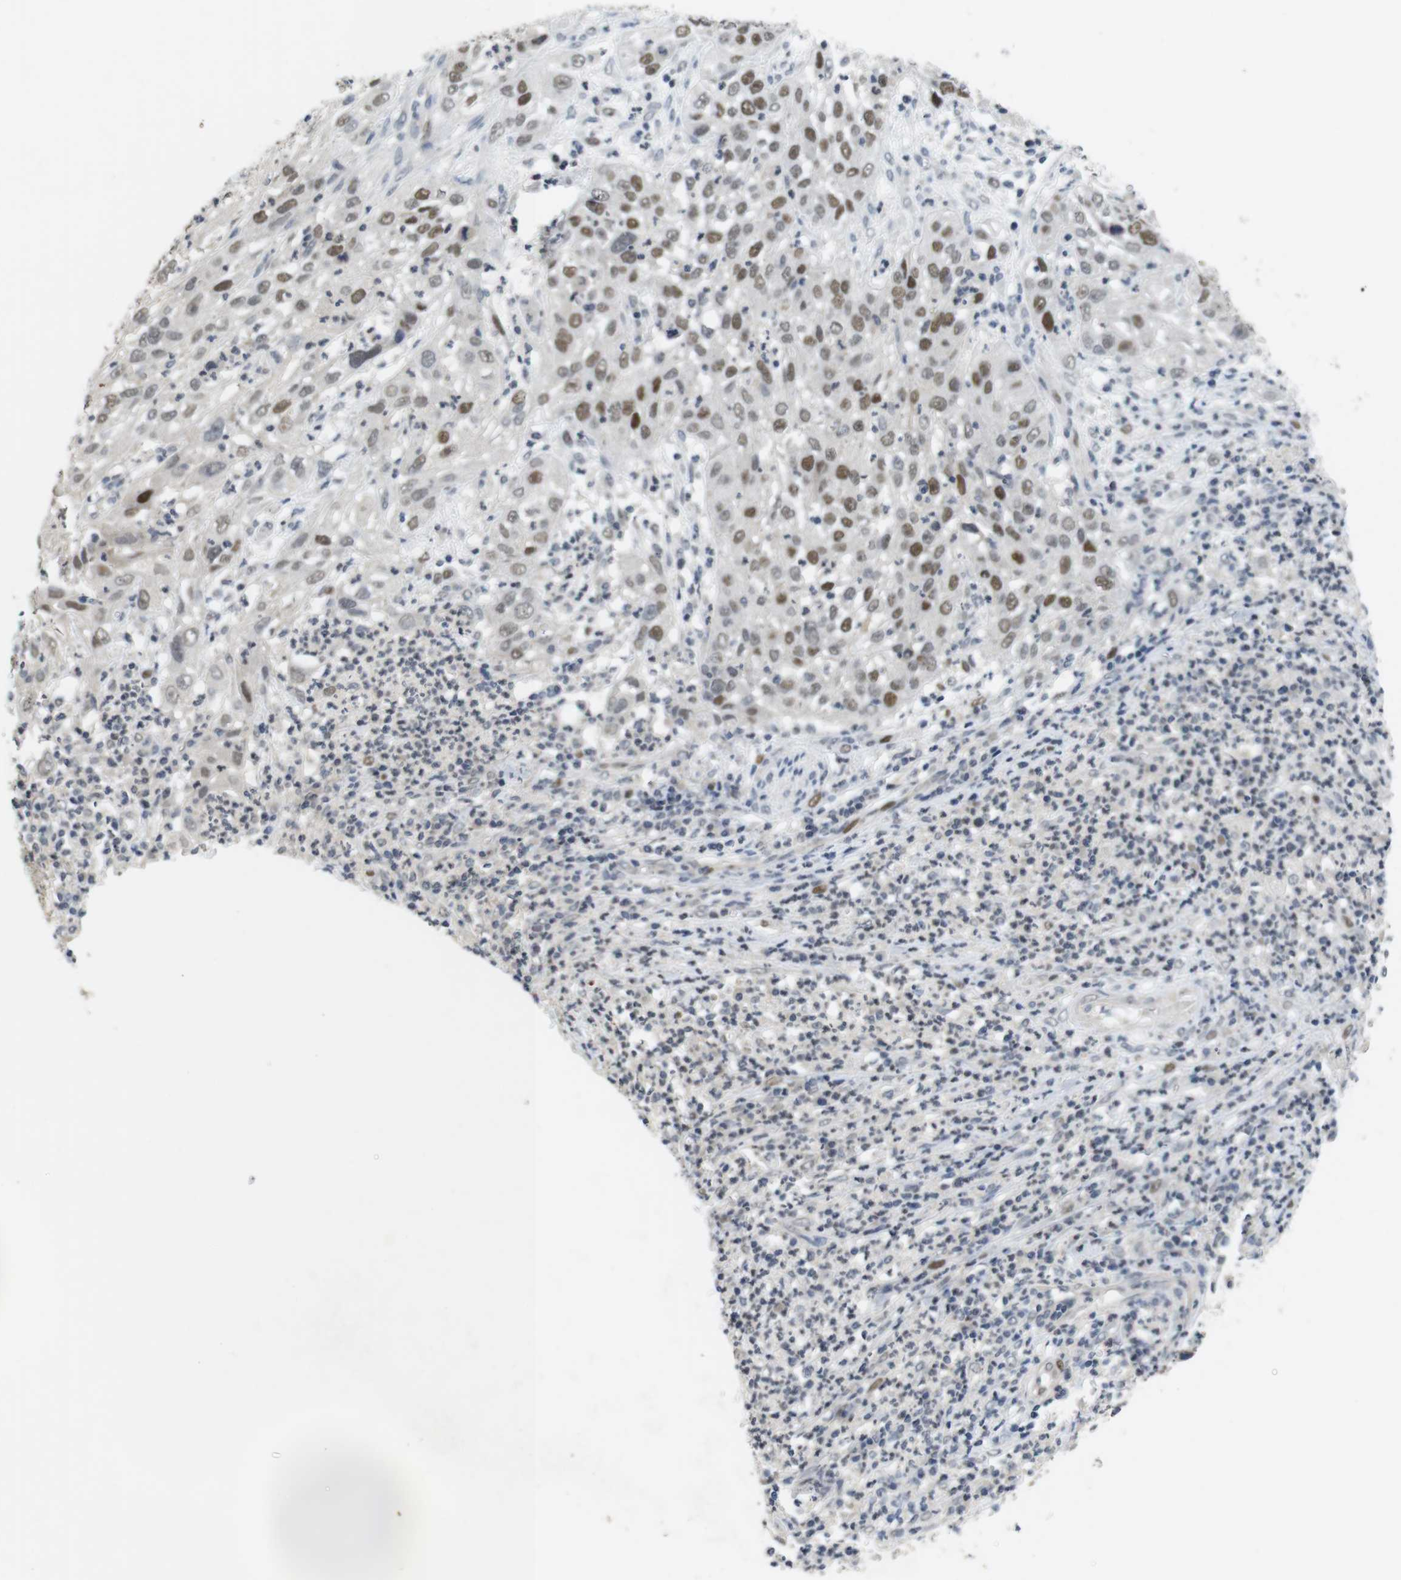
{"staining": {"intensity": "moderate", "quantity": "25%-75%", "location": "nuclear"}, "tissue": "cervical cancer", "cell_type": "Tumor cells", "image_type": "cancer", "snomed": [{"axis": "morphology", "description": "Squamous cell carcinoma, NOS"}, {"axis": "topography", "description": "Cervix"}], "caption": "A brown stain highlights moderate nuclear expression of a protein in cervical cancer (squamous cell carcinoma) tumor cells. The staining was performed using DAB to visualize the protein expression in brown, while the nuclei were stained in blue with hematoxylin (Magnification: 20x).", "gene": "SKP2", "patient": {"sex": "female", "age": 32}}